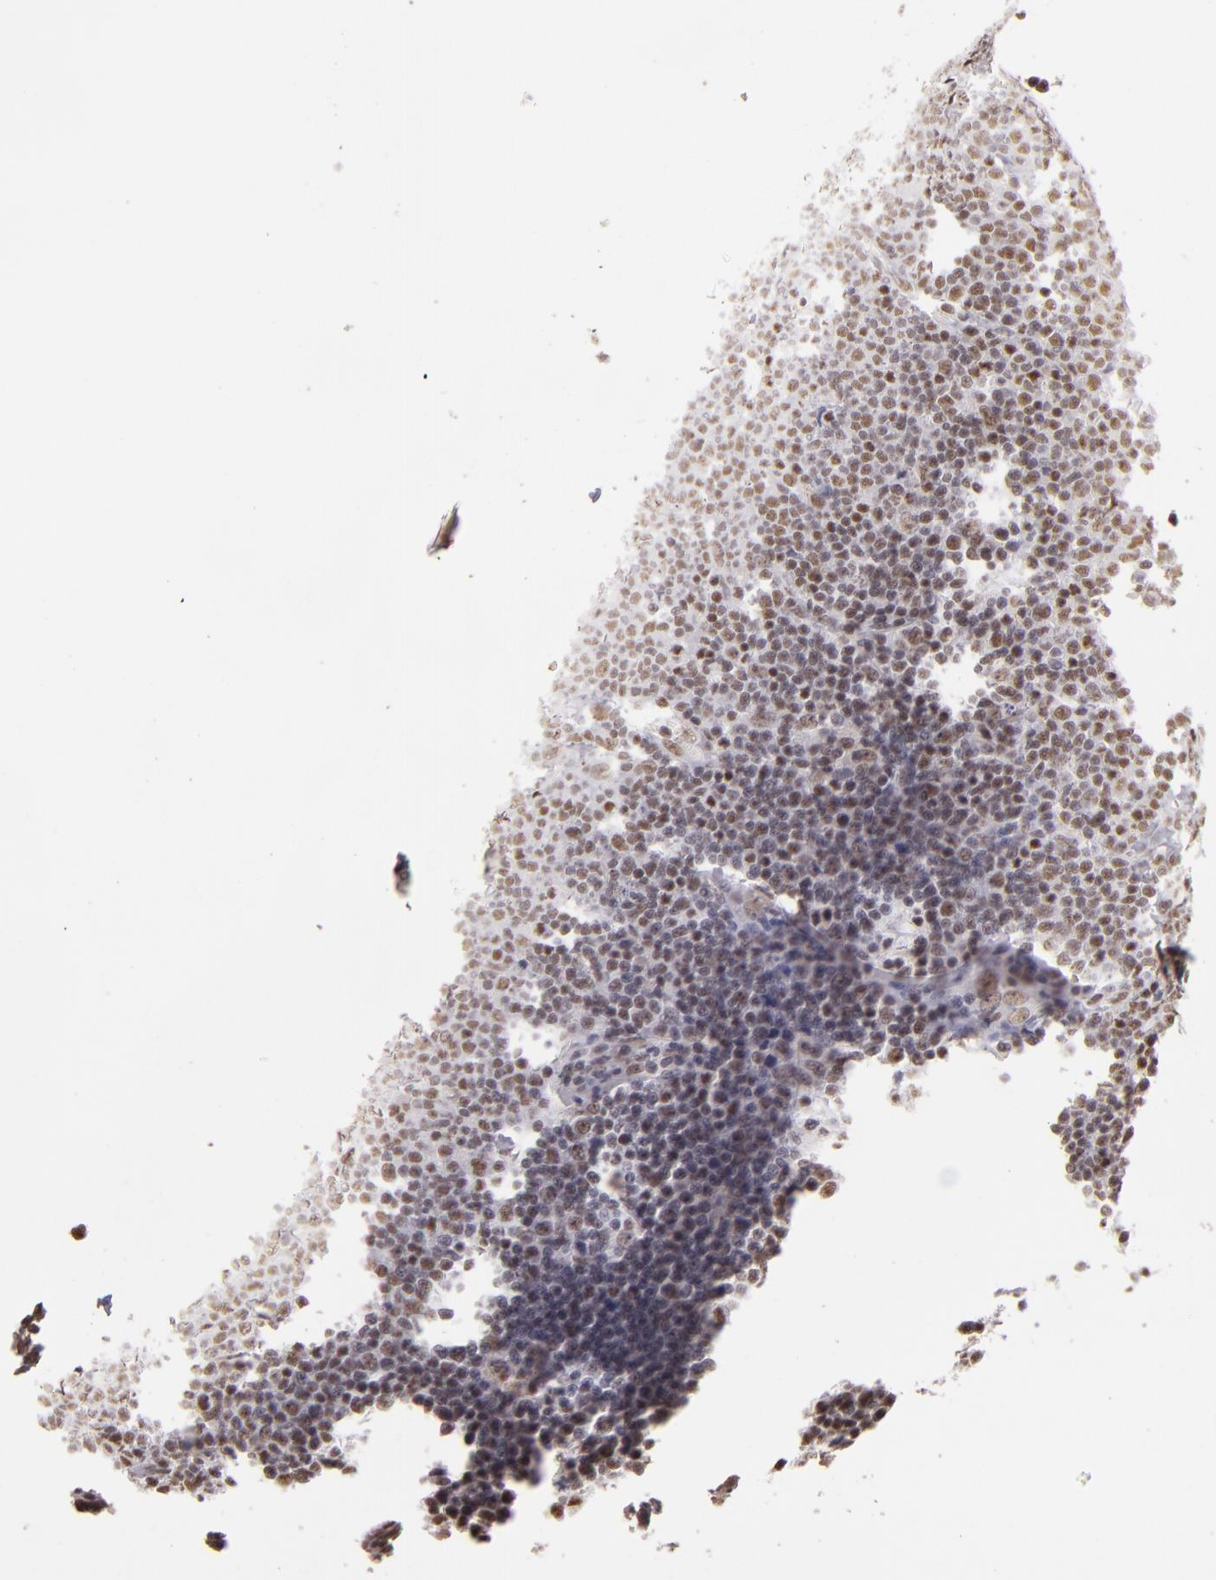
{"staining": {"intensity": "weak", "quantity": "25%-75%", "location": "nuclear"}, "tissue": "lymphoma", "cell_type": "Tumor cells", "image_type": "cancer", "snomed": [{"axis": "morphology", "description": "Malignant lymphoma, non-Hodgkin's type, Low grade"}, {"axis": "topography", "description": "Lymph node"}], "caption": "An immunohistochemistry image of tumor tissue is shown. Protein staining in brown labels weak nuclear positivity in lymphoma within tumor cells. (Stains: DAB in brown, nuclei in blue, Microscopy: brightfield microscopy at high magnification).", "gene": "INTS6", "patient": {"sex": "male", "age": 74}}